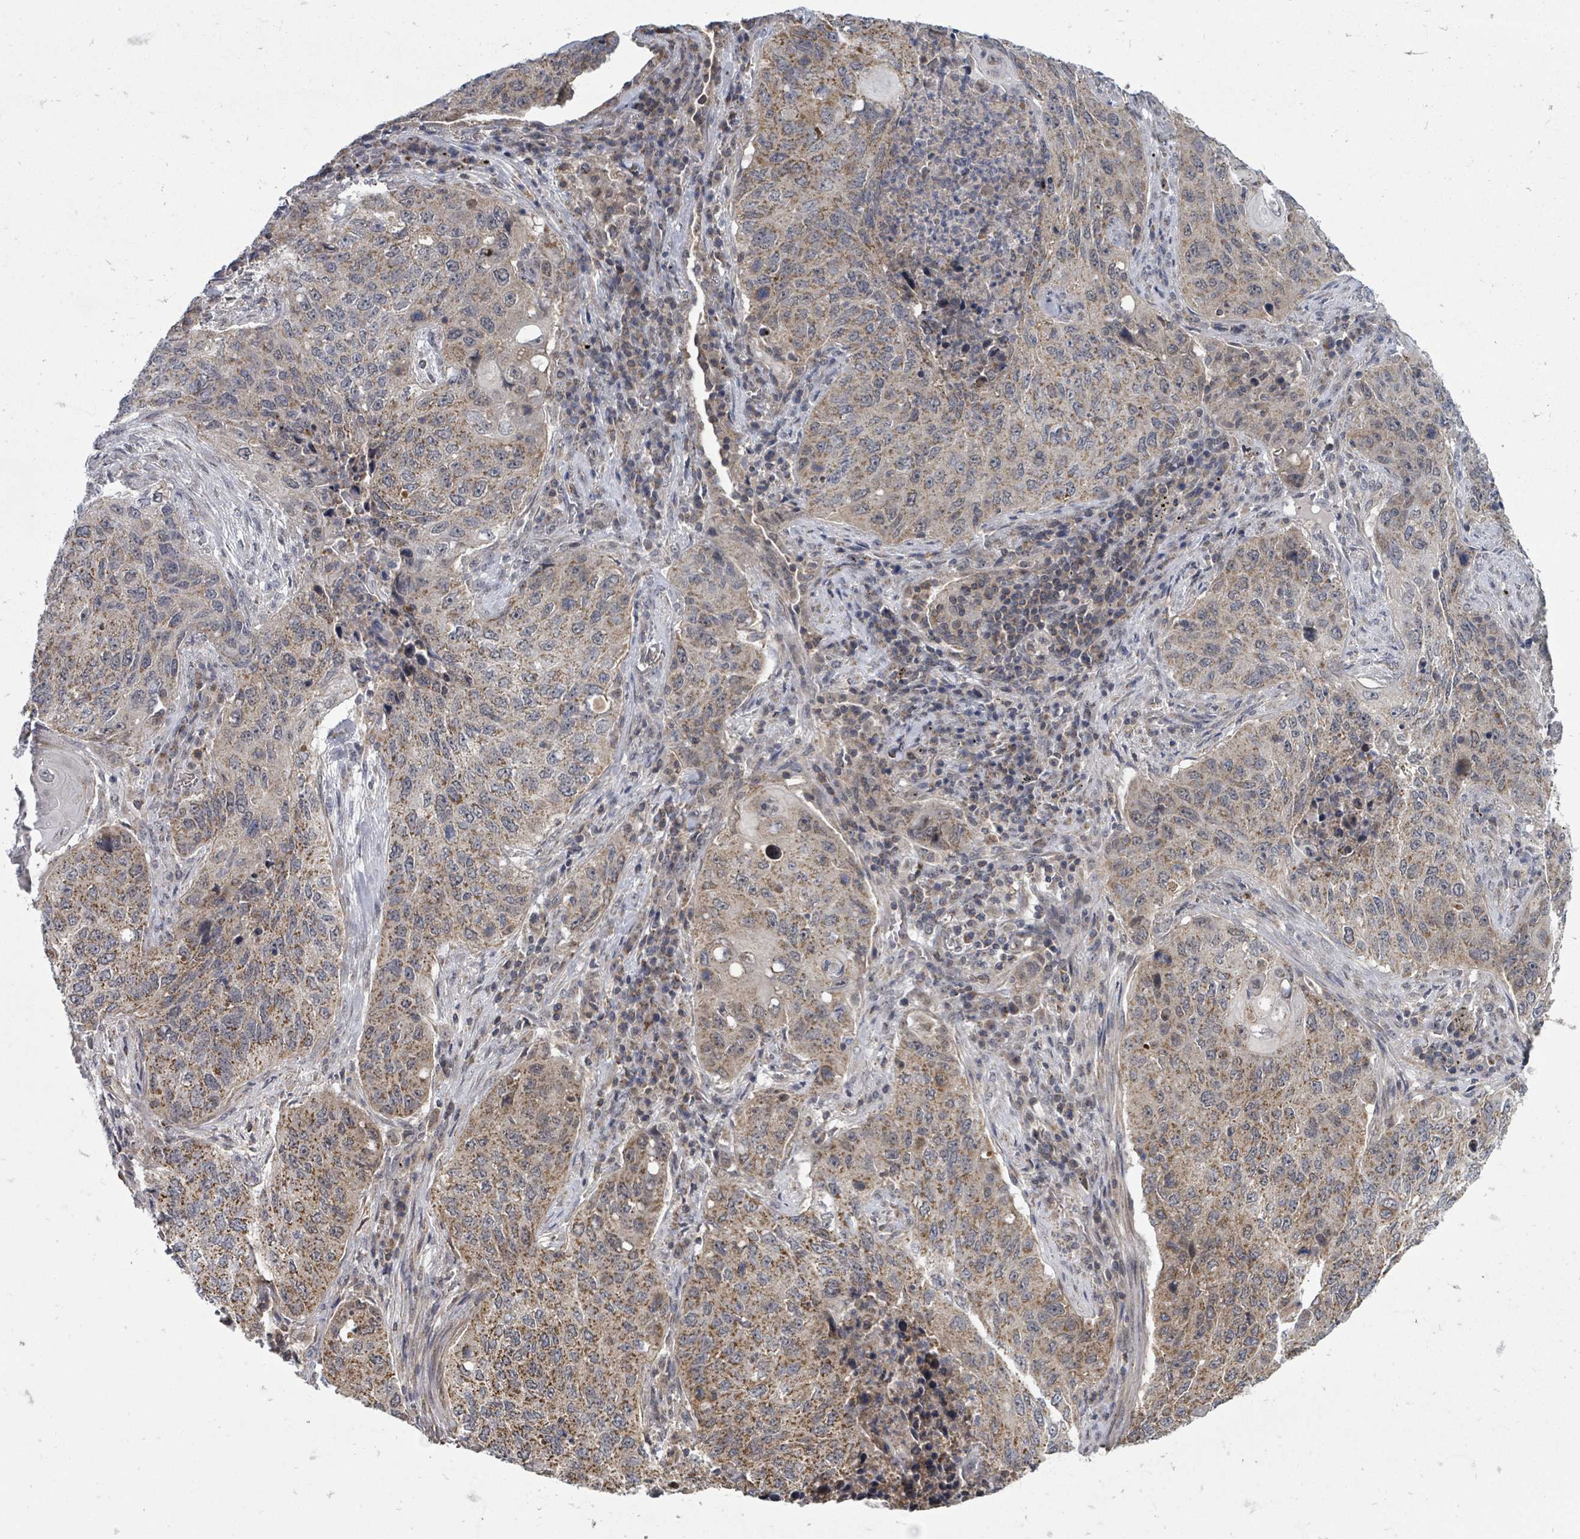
{"staining": {"intensity": "moderate", "quantity": ">75%", "location": "cytoplasmic/membranous"}, "tissue": "lung cancer", "cell_type": "Tumor cells", "image_type": "cancer", "snomed": [{"axis": "morphology", "description": "Squamous cell carcinoma, NOS"}, {"axis": "topography", "description": "Lung"}], "caption": "Protein analysis of lung cancer (squamous cell carcinoma) tissue shows moderate cytoplasmic/membranous staining in about >75% of tumor cells.", "gene": "MAGOHB", "patient": {"sex": "female", "age": 63}}